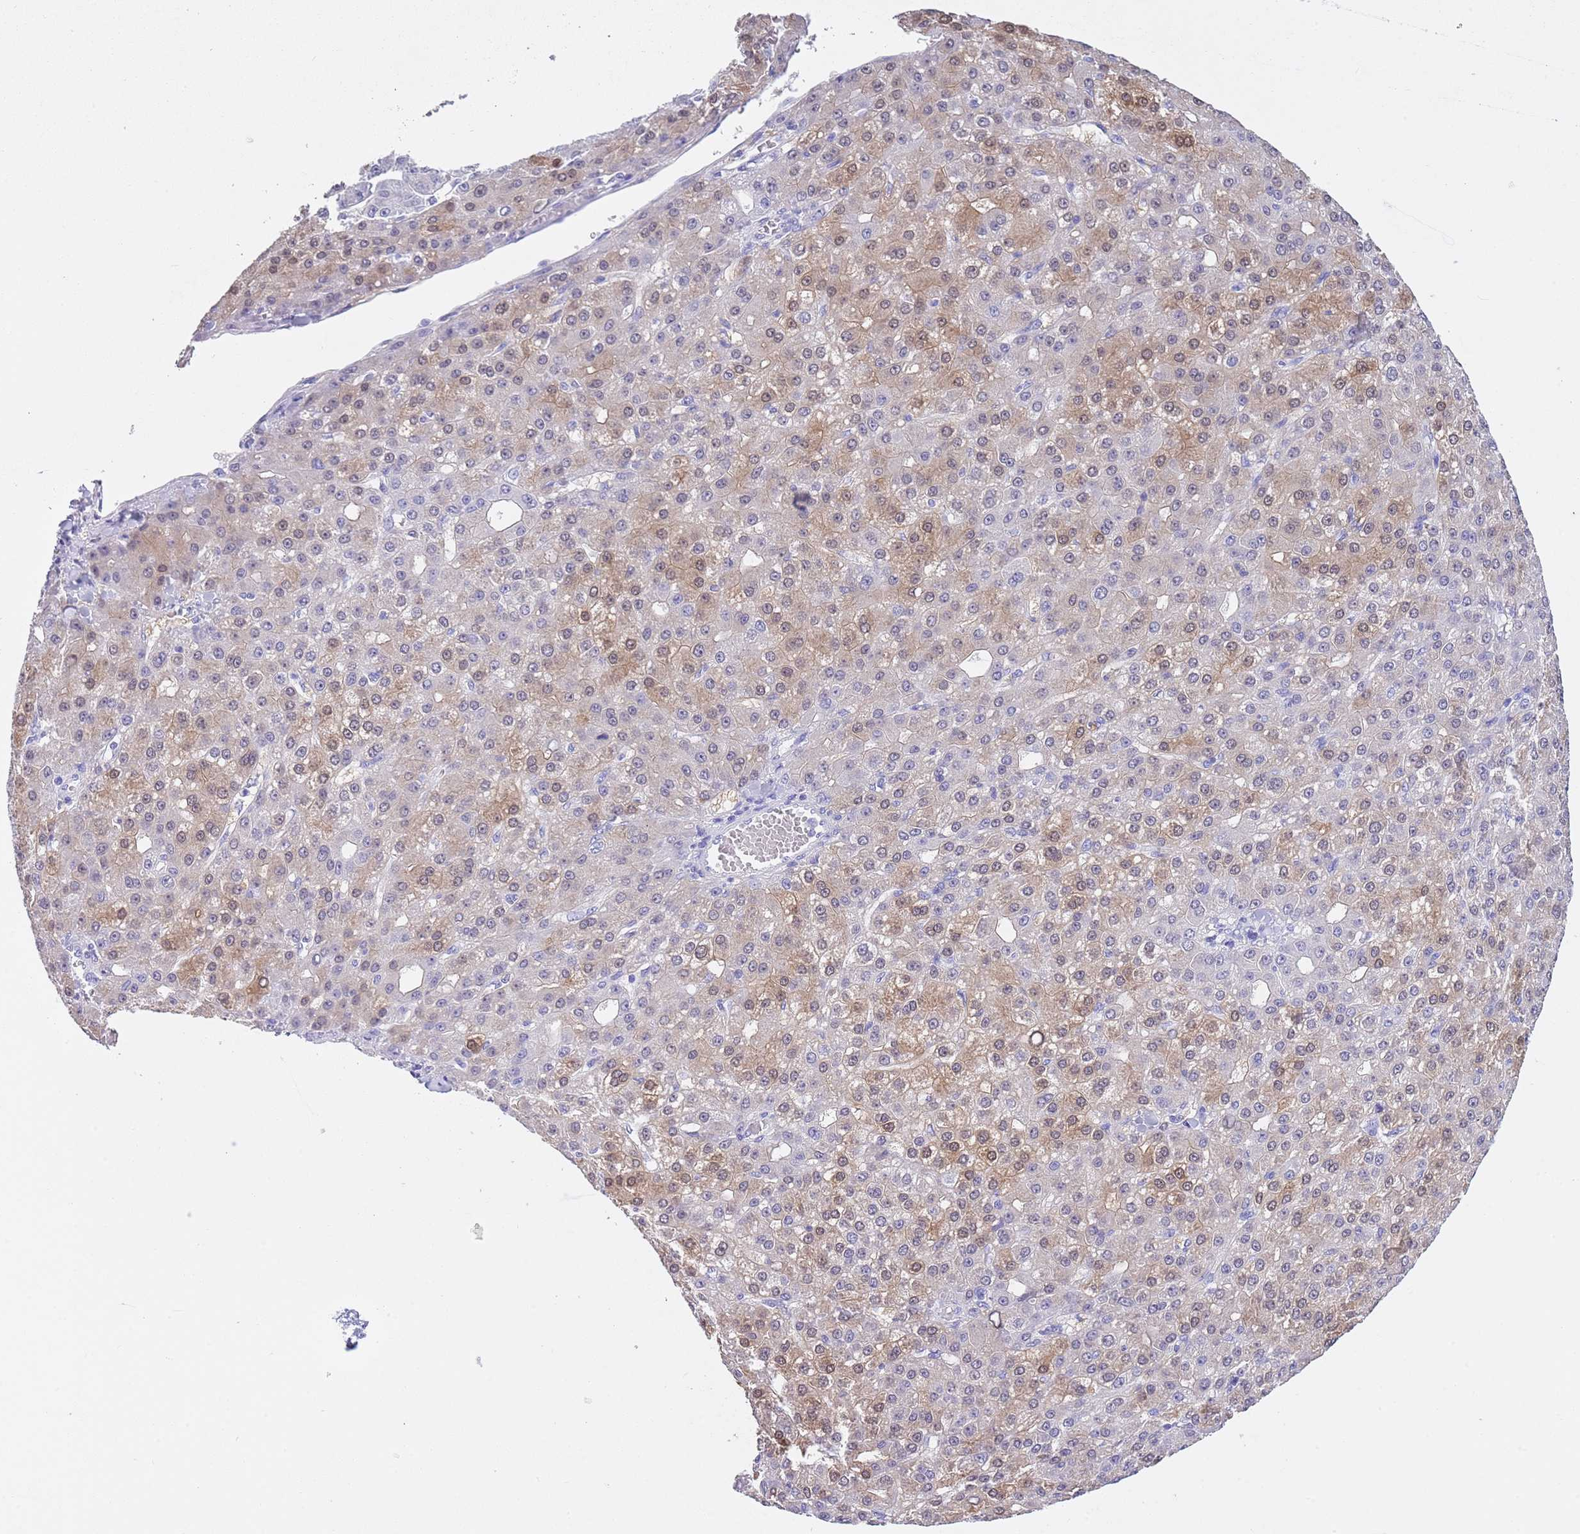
{"staining": {"intensity": "weak", "quantity": "25%-75%", "location": "cytoplasmic/membranous,nuclear"}, "tissue": "liver cancer", "cell_type": "Tumor cells", "image_type": "cancer", "snomed": [{"axis": "morphology", "description": "Carcinoma, Hepatocellular, NOS"}, {"axis": "topography", "description": "Liver"}], "caption": "Protein expression analysis of human liver cancer (hepatocellular carcinoma) reveals weak cytoplasmic/membranous and nuclear positivity in about 25%-75% of tumor cells.", "gene": "TMEM185B", "patient": {"sex": "male", "age": 67}}